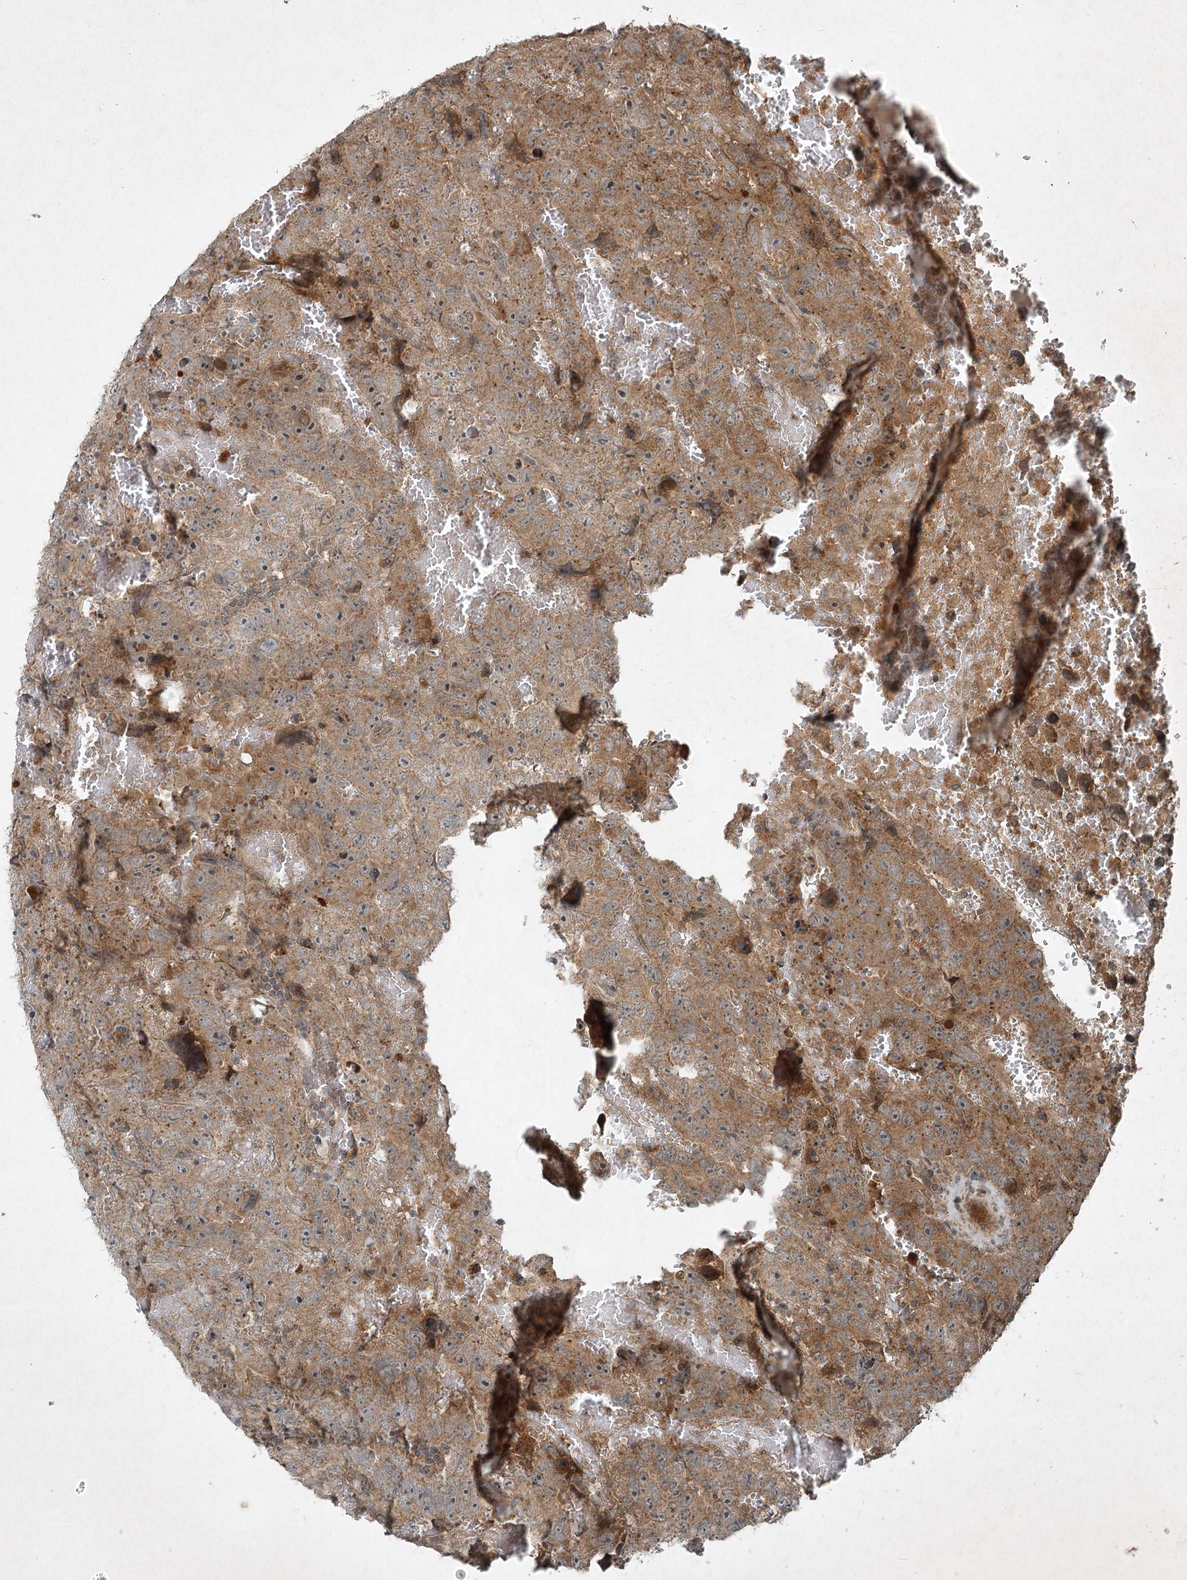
{"staining": {"intensity": "moderate", "quantity": ">75%", "location": "cytoplasmic/membranous"}, "tissue": "testis cancer", "cell_type": "Tumor cells", "image_type": "cancer", "snomed": [{"axis": "morphology", "description": "Carcinoma, Embryonal, NOS"}, {"axis": "topography", "description": "Testis"}], "caption": "A brown stain shows moderate cytoplasmic/membranous staining of a protein in testis embryonal carcinoma tumor cells.", "gene": "UNC93A", "patient": {"sex": "male", "age": 45}}